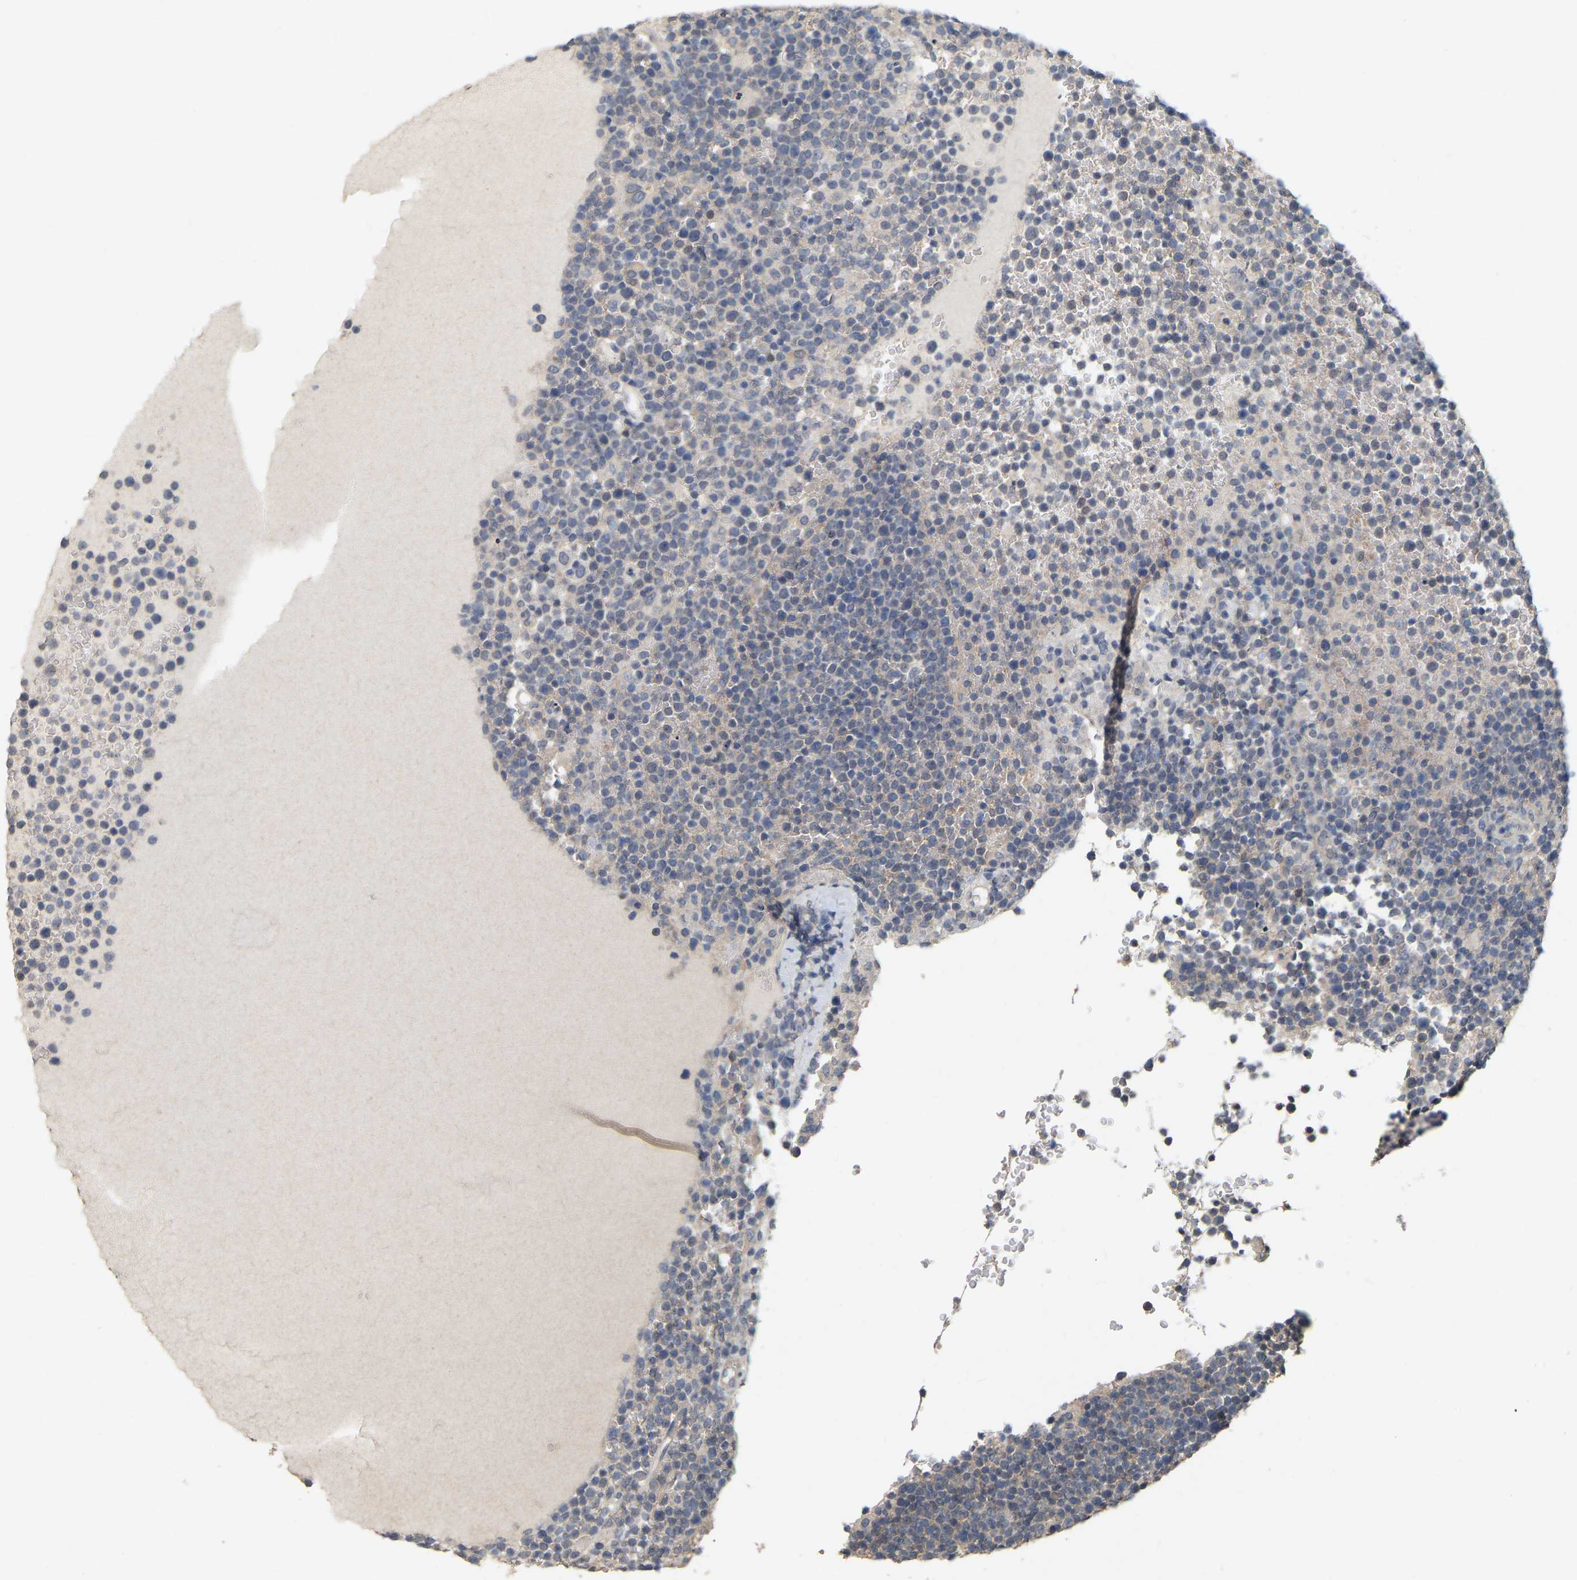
{"staining": {"intensity": "weak", "quantity": "<25%", "location": "cytoplasmic/membranous"}, "tissue": "lymphoma", "cell_type": "Tumor cells", "image_type": "cancer", "snomed": [{"axis": "morphology", "description": "Malignant lymphoma, non-Hodgkin's type, High grade"}, {"axis": "topography", "description": "Lymph node"}], "caption": "IHC micrograph of lymphoma stained for a protein (brown), which exhibits no positivity in tumor cells.", "gene": "RUVBL1", "patient": {"sex": "male", "age": 61}}